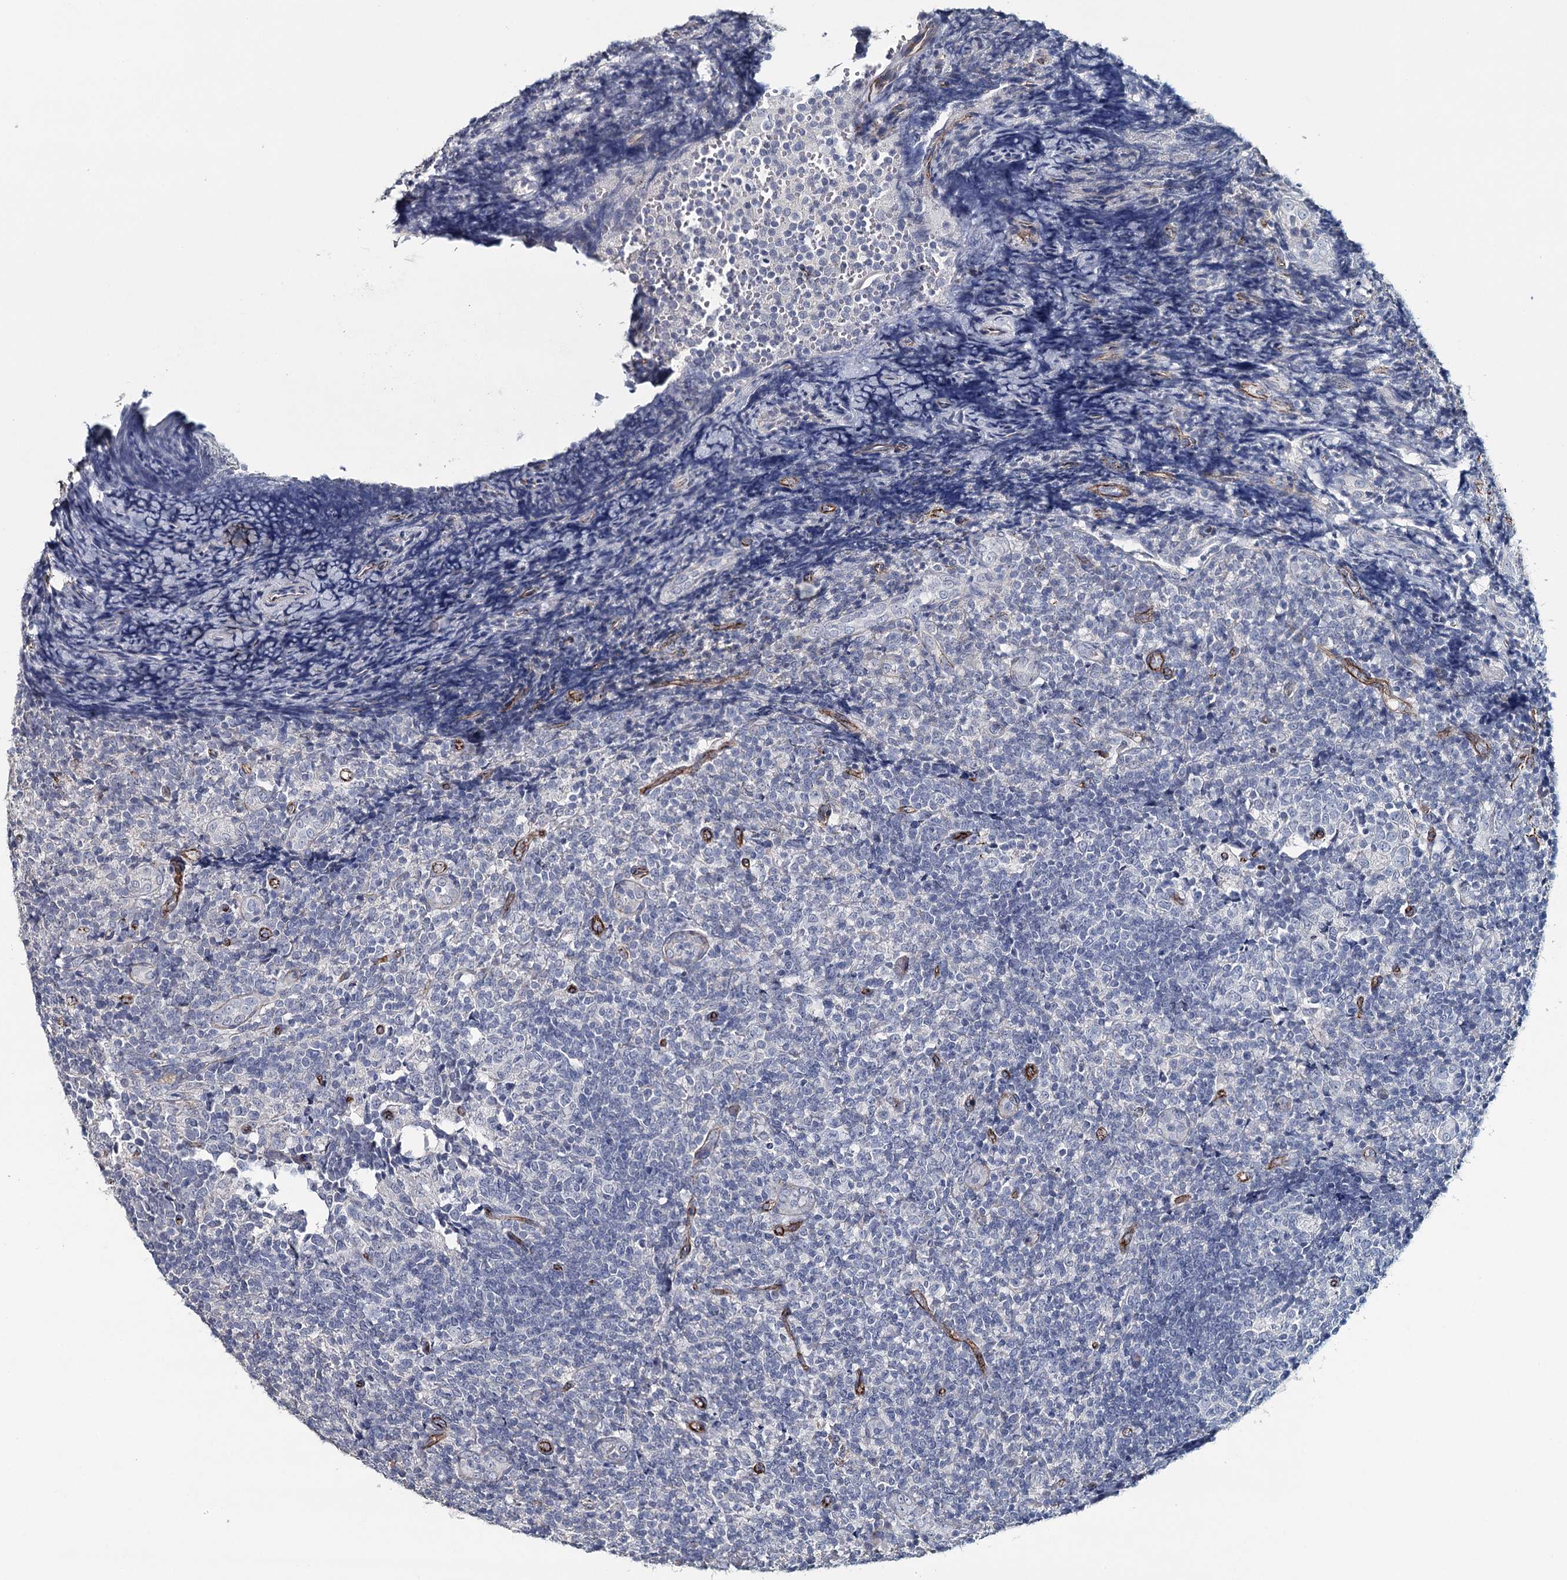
{"staining": {"intensity": "negative", "quantity": "none", "location": "none"}, "tissue": "tonsil", "cell_type": "Germinal center cells", "image_type": "normal", "snomed": [{"axis": "morphology", "description": "Normal tissue, NOS"}, {"axis": "topography", "description": "Tonsil"}], "caption": "A photomicrograph of tonsil stained for a protein reveals no brown staining in germinal center cells. Brightfield microscopy of immunohistochemistry (IHC) stained with DAB (brown) and hematoxylin (blue), captured at high magnification.", "gene": "SYNPO", "patient": {"sex": "female", "age": 19}}